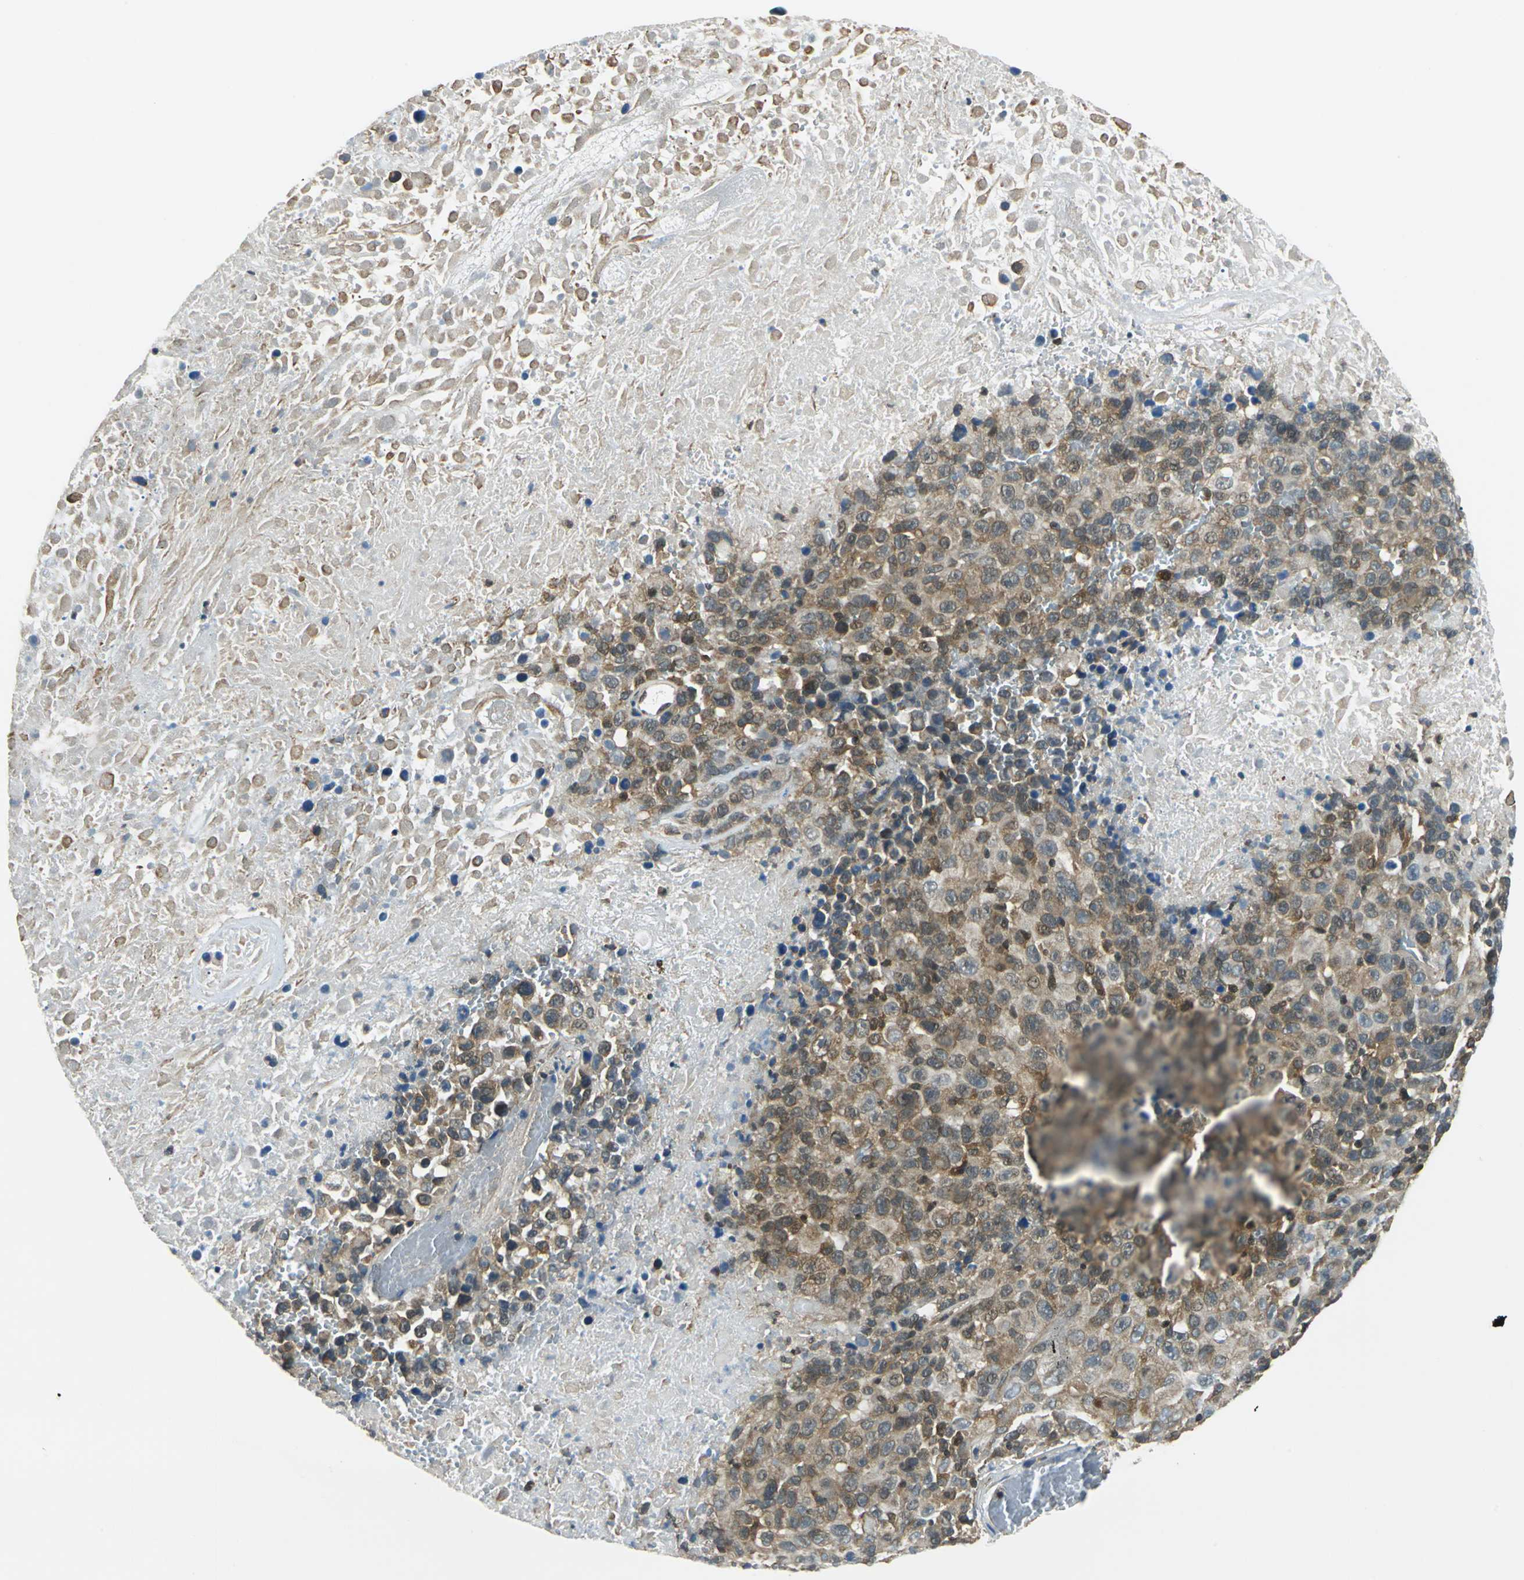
{"staining": {"intensity": "moderate", "quantity": ">75%", "location": "cytoplasmic/membranous,nuclear"}, "tissue": "melanoma", "cell_type": "Tumor cells", "image_type": "cancer", "snomed": [{"axis": "morphology", "description": "Malignant melanoma, Metastatic site"}, {"axis": "topography", "description": "Cerebral cortex"}], "caption": "This micrograph displays malignant melanoma (metastatic site) stained with immunohistochemistry to label a protein in brown. The cytoplasmic/membranous and nuclear of tumor cells show moderate positivity for the protein. Nuclei are counter-stained blue.", "gene": "ARPC3", "patient": {"sex": "female", "age": 52}}